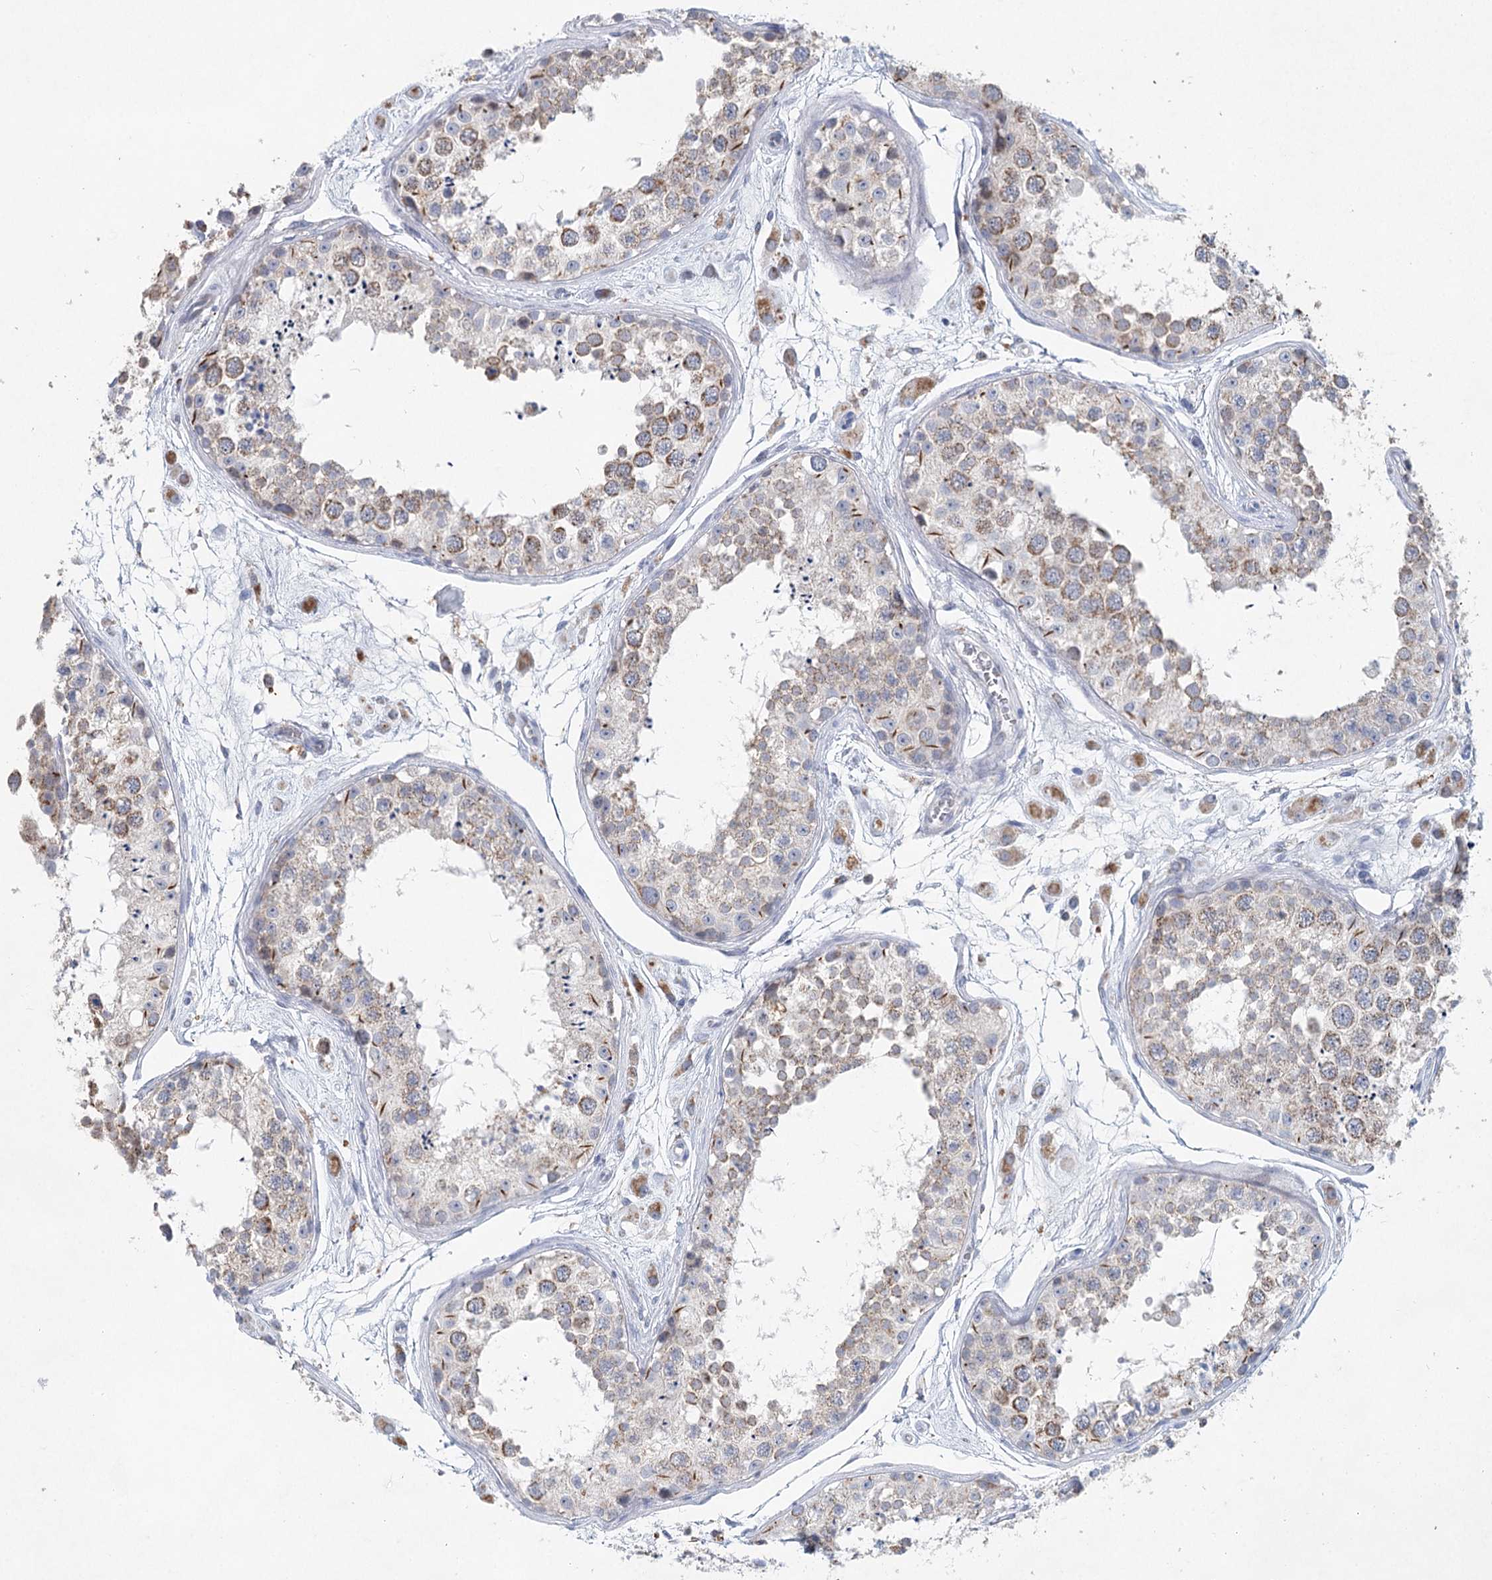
{"staining": {"intensity": "moderate", "quantity": "25%-75%", "location": "cytoplasmic/membranous"}, "tissue": "testis", "cell_type": "Cells in seminiferous ducts", "image_type": "normal", "snomed": [{"axis": "morphology", "description": "Normal tissue, NOS"}, {"axis": "topography", "description": "Testis"}], "caption": "Unremarkable testis displays moderate cytoplasmic/membranous positivity in about 25%-75% of cells in seminiferous ducts Using DAB (brown) and hematoxylin (blue) stains, captured at high magnification using brightfield microscopy..", "gene": "XPO6", "patient": {"sex": "male", "age": 25}}